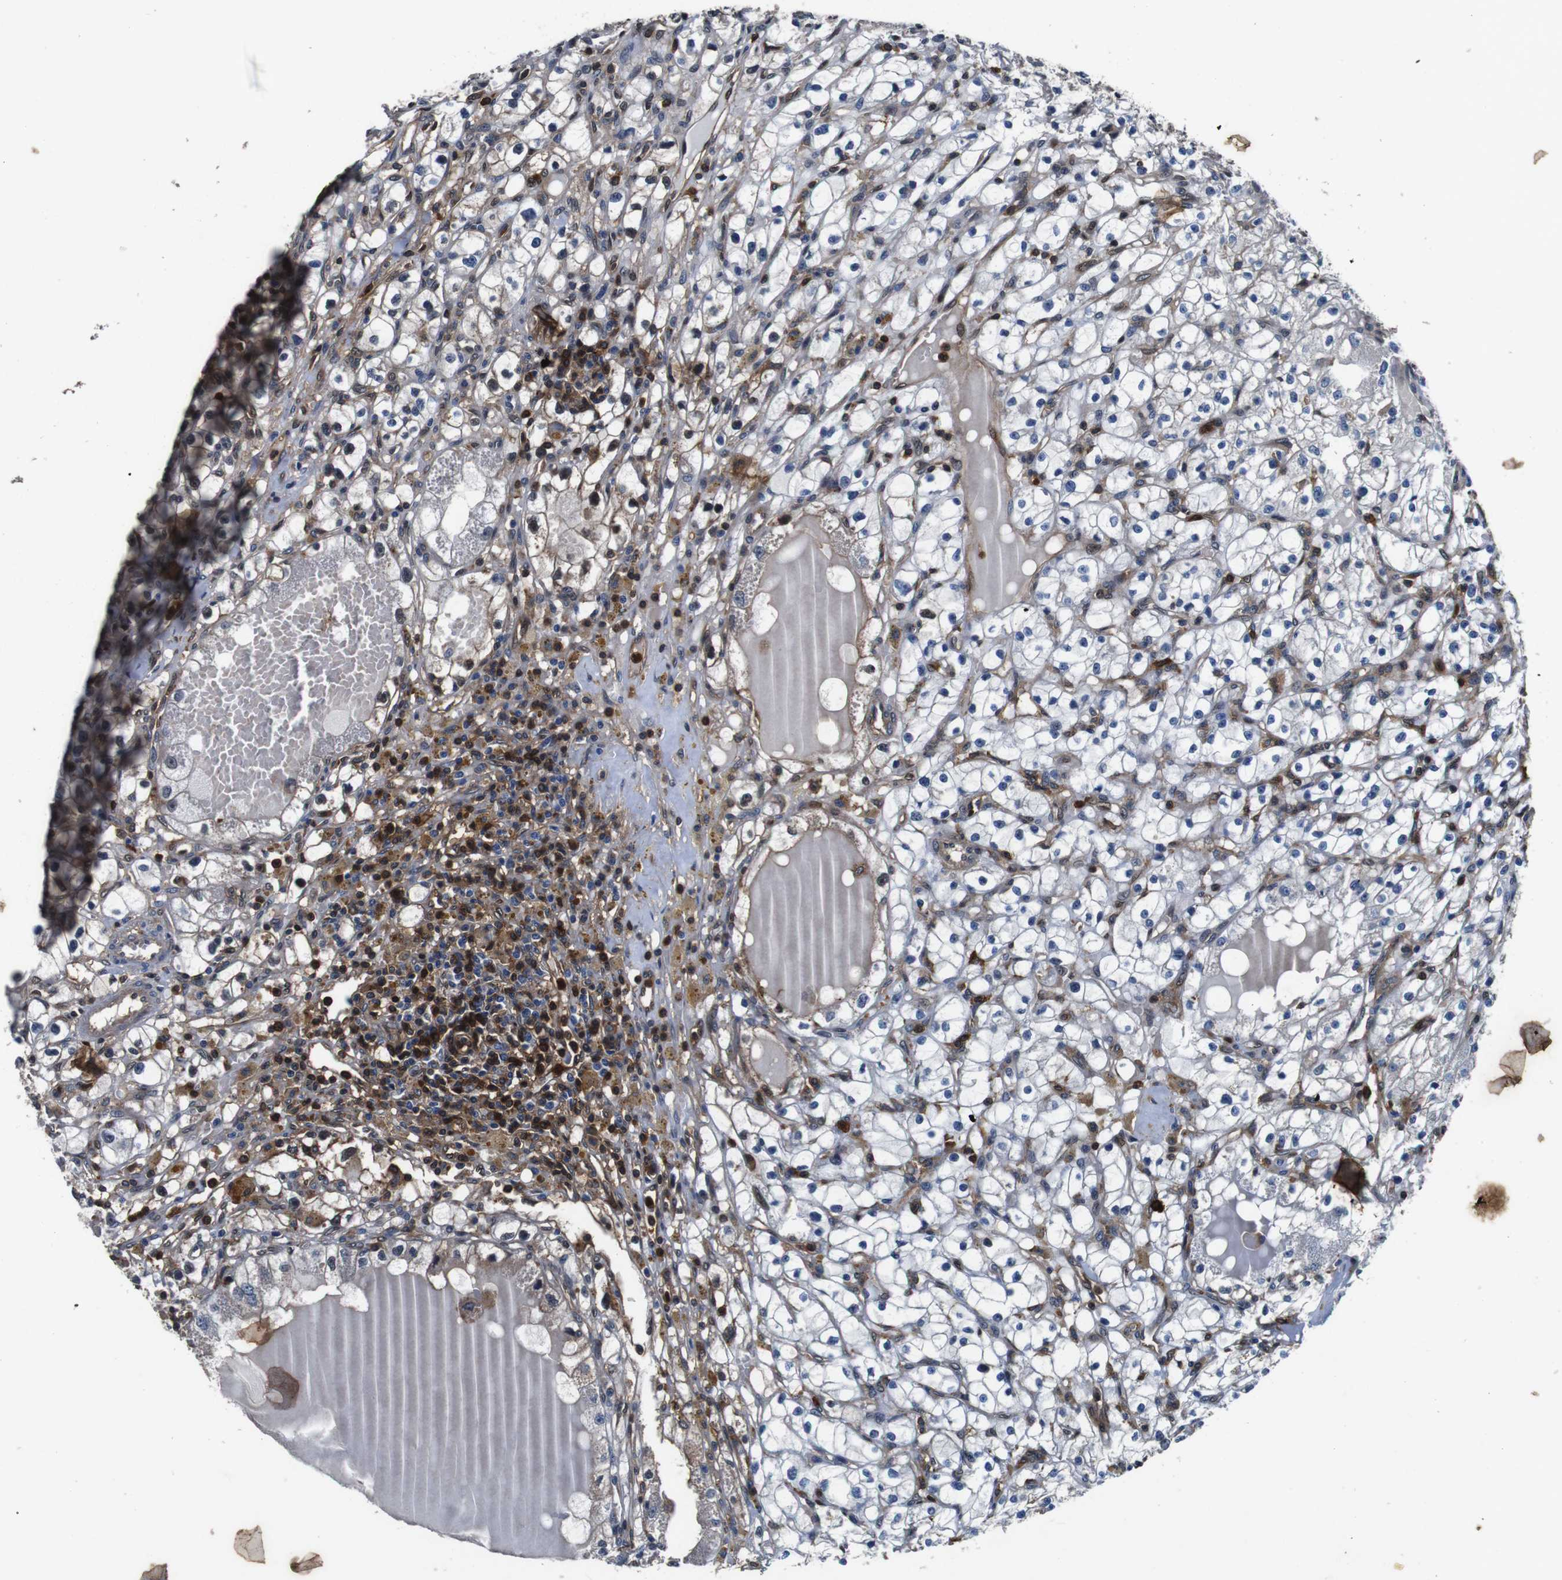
{"staining": {"intensity": "weak", "quantity": "25%-75%", "location": "cytoplasmic/membranous"}, "tissue": "renal cancer", "cell_type": "Tumor cells", "image_type": "cancer", "snomed": [{"axis": "morphology", "description": "Adenocarcinoma, NOS"}, {"axis": "topography", "description": "Kidney"}], "caption": "An image showing weak cytoplasmic/membranous positivity in approximately 25%-75% of tumor cells in renal adenocarcinoma, as visualized by brown immunohistochemical staining.", "gene": "ANXA1", "patient": {"sex": "male", "age": 56}}